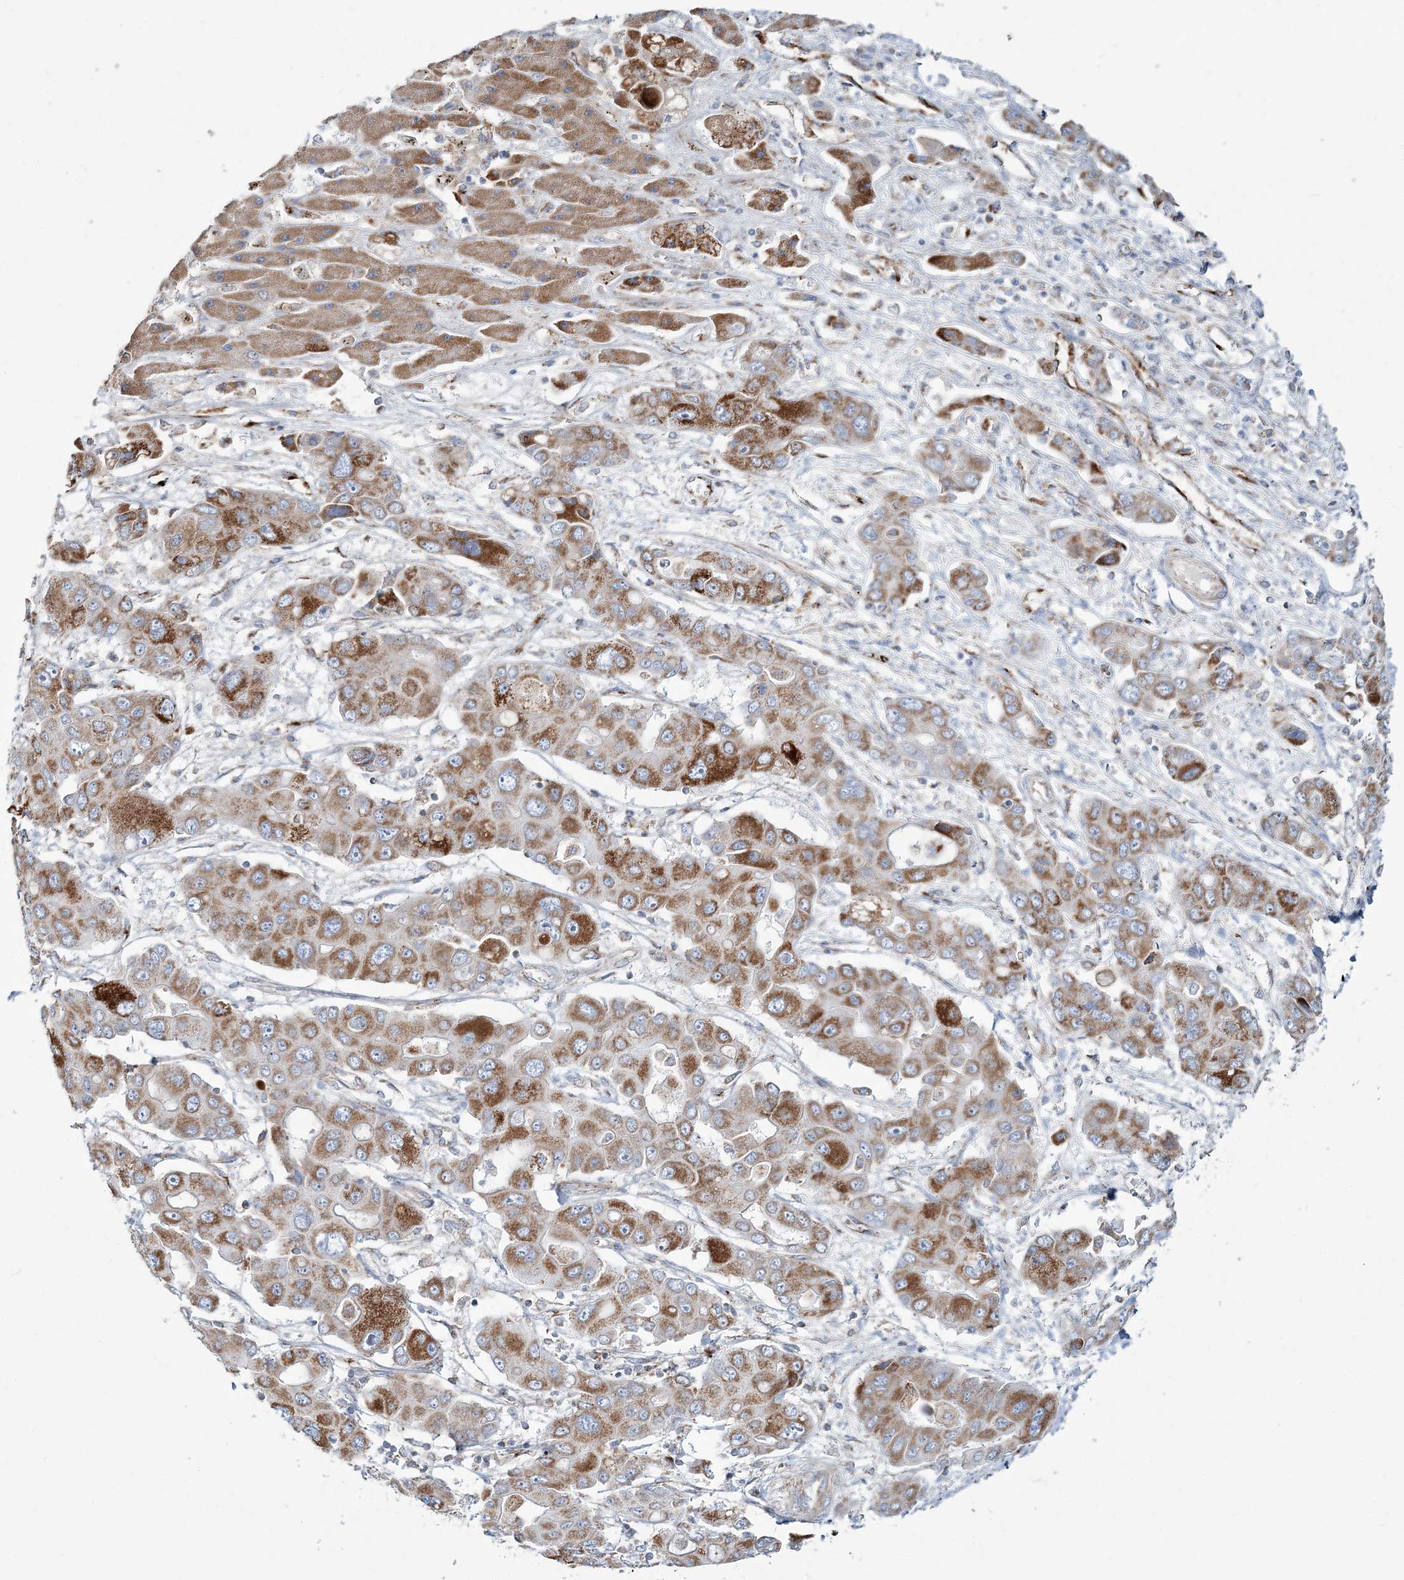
{"staining": {"intensity": "moderate", "quantity": ">75%", "location": "cytoplasmic/membranous"}, "tissue": "liver cancer", "cell_type": "Tumor cells", "image_type": "cancer", "snomed": [{"axis": "morphology", "description": "Cholangiocarcinoma"}, {"axis": "topography", "description": "Liver"}], "caption": "Tumor cells display moderate cytoplasmic/membranous staining in approximately >75% of cells in cholangiocarcinoma (liver).", "gene": "ARHGAP6", "patient": {"sex": "male", "age": 67}}